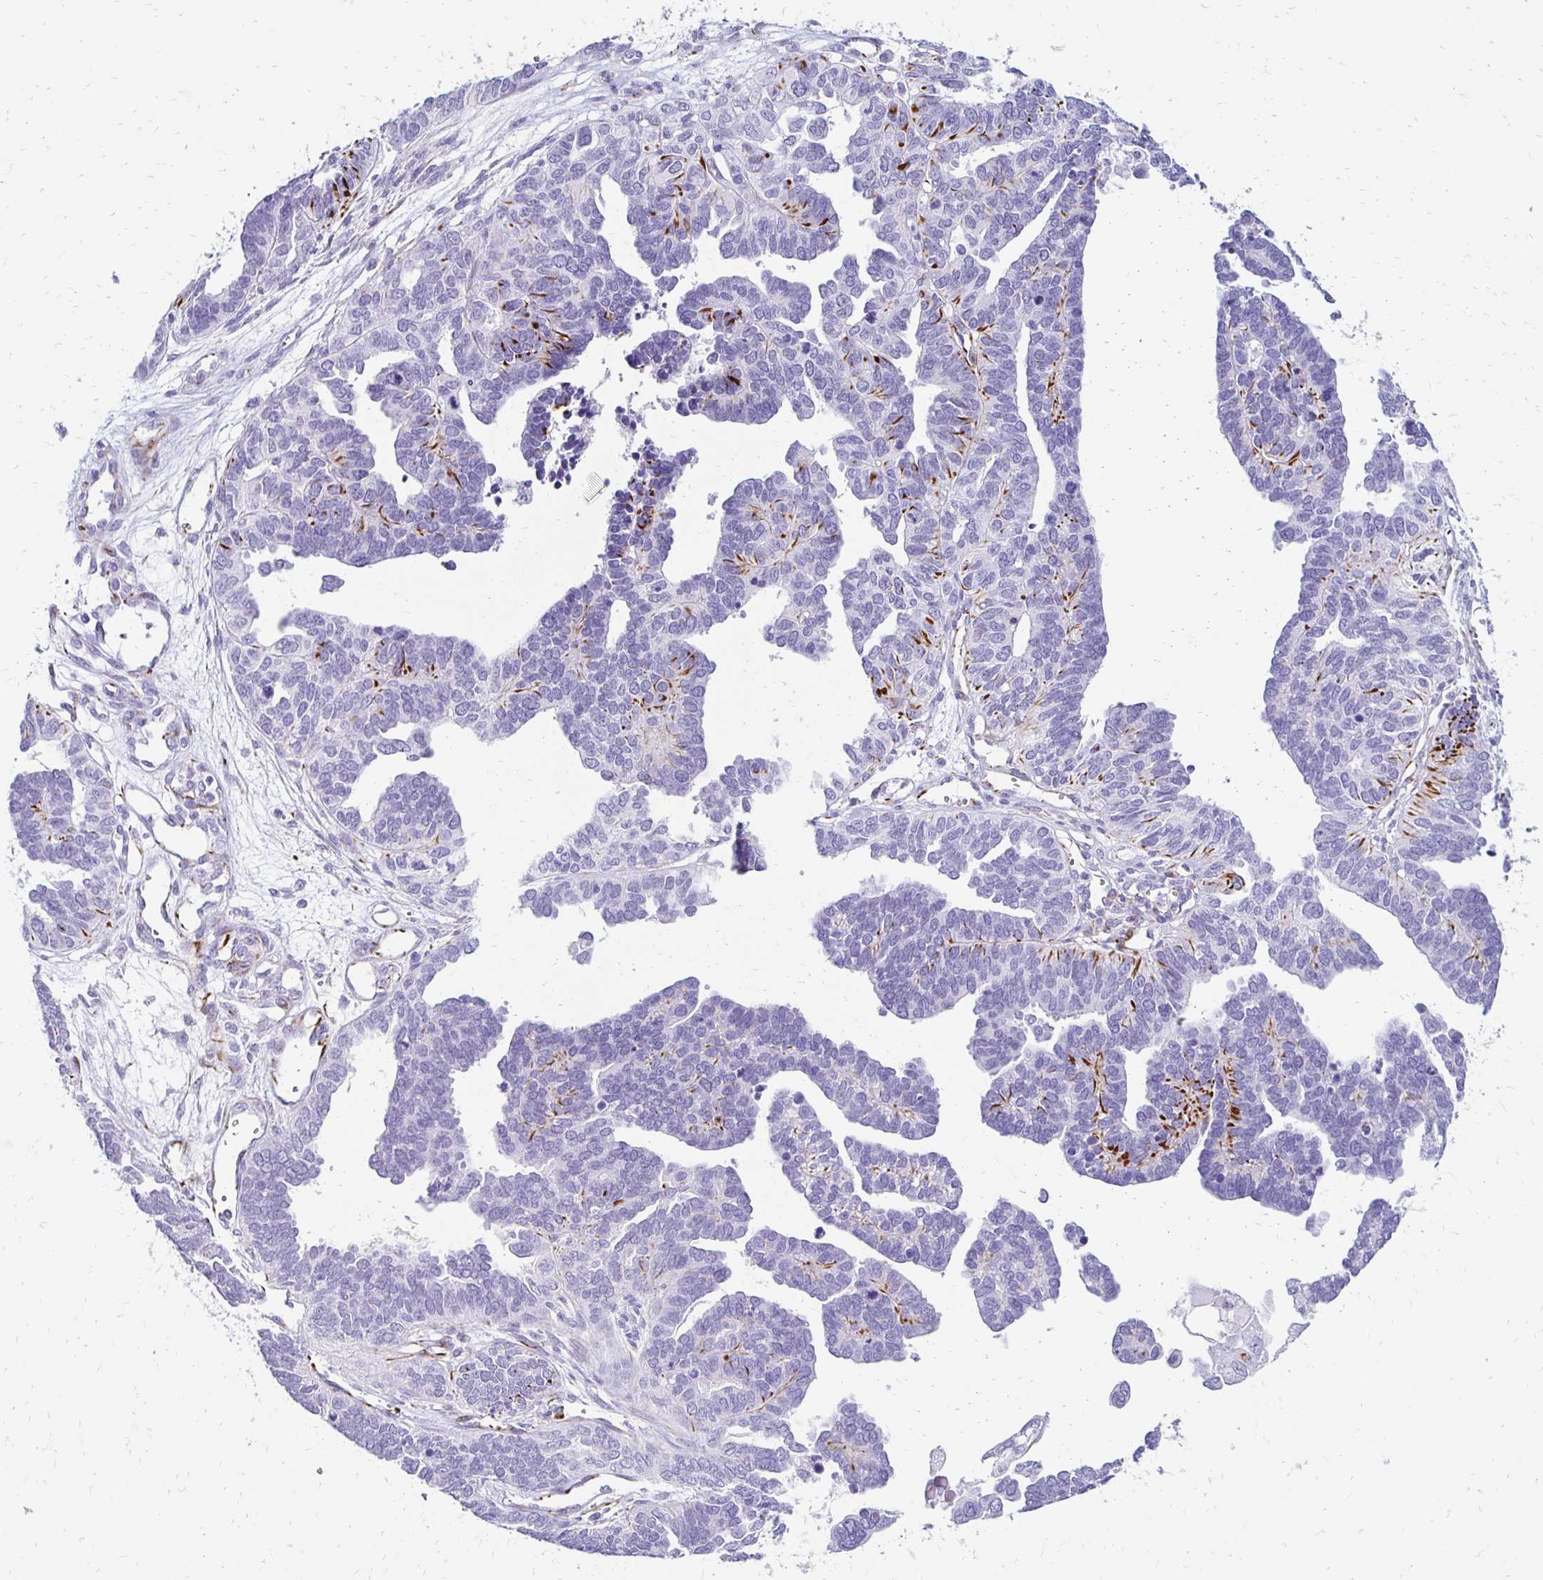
{"staining": {"intensity": "moderate", "quantity": "<25%", "location": "cytoplasmic/membranous"}, "tissue": "ovarian cancer", "cell_type": "Tumor cells", "image_type": "cancer", "snomed": [{"axis": "morphology", "description": "Cystadenocarcinoma, serous, NOS"}, {"axis": "topography", "description": "Ovary"}], "caption": "High-power microscopy captured an immunohistochemistry micrograph of ovarian serous cystadenocarcinoma, revealing moderate cytoplasmic/membranous staining in about <25% of tumor cells. The protein is stained brown, and the nuclei are stained in blue (DAB (3,3'-diaminobenzidine) IHC with brightfield microscopy, high magnification).", "gene": "TMEM54", "patient": {"sex": "female", "age": 51}}